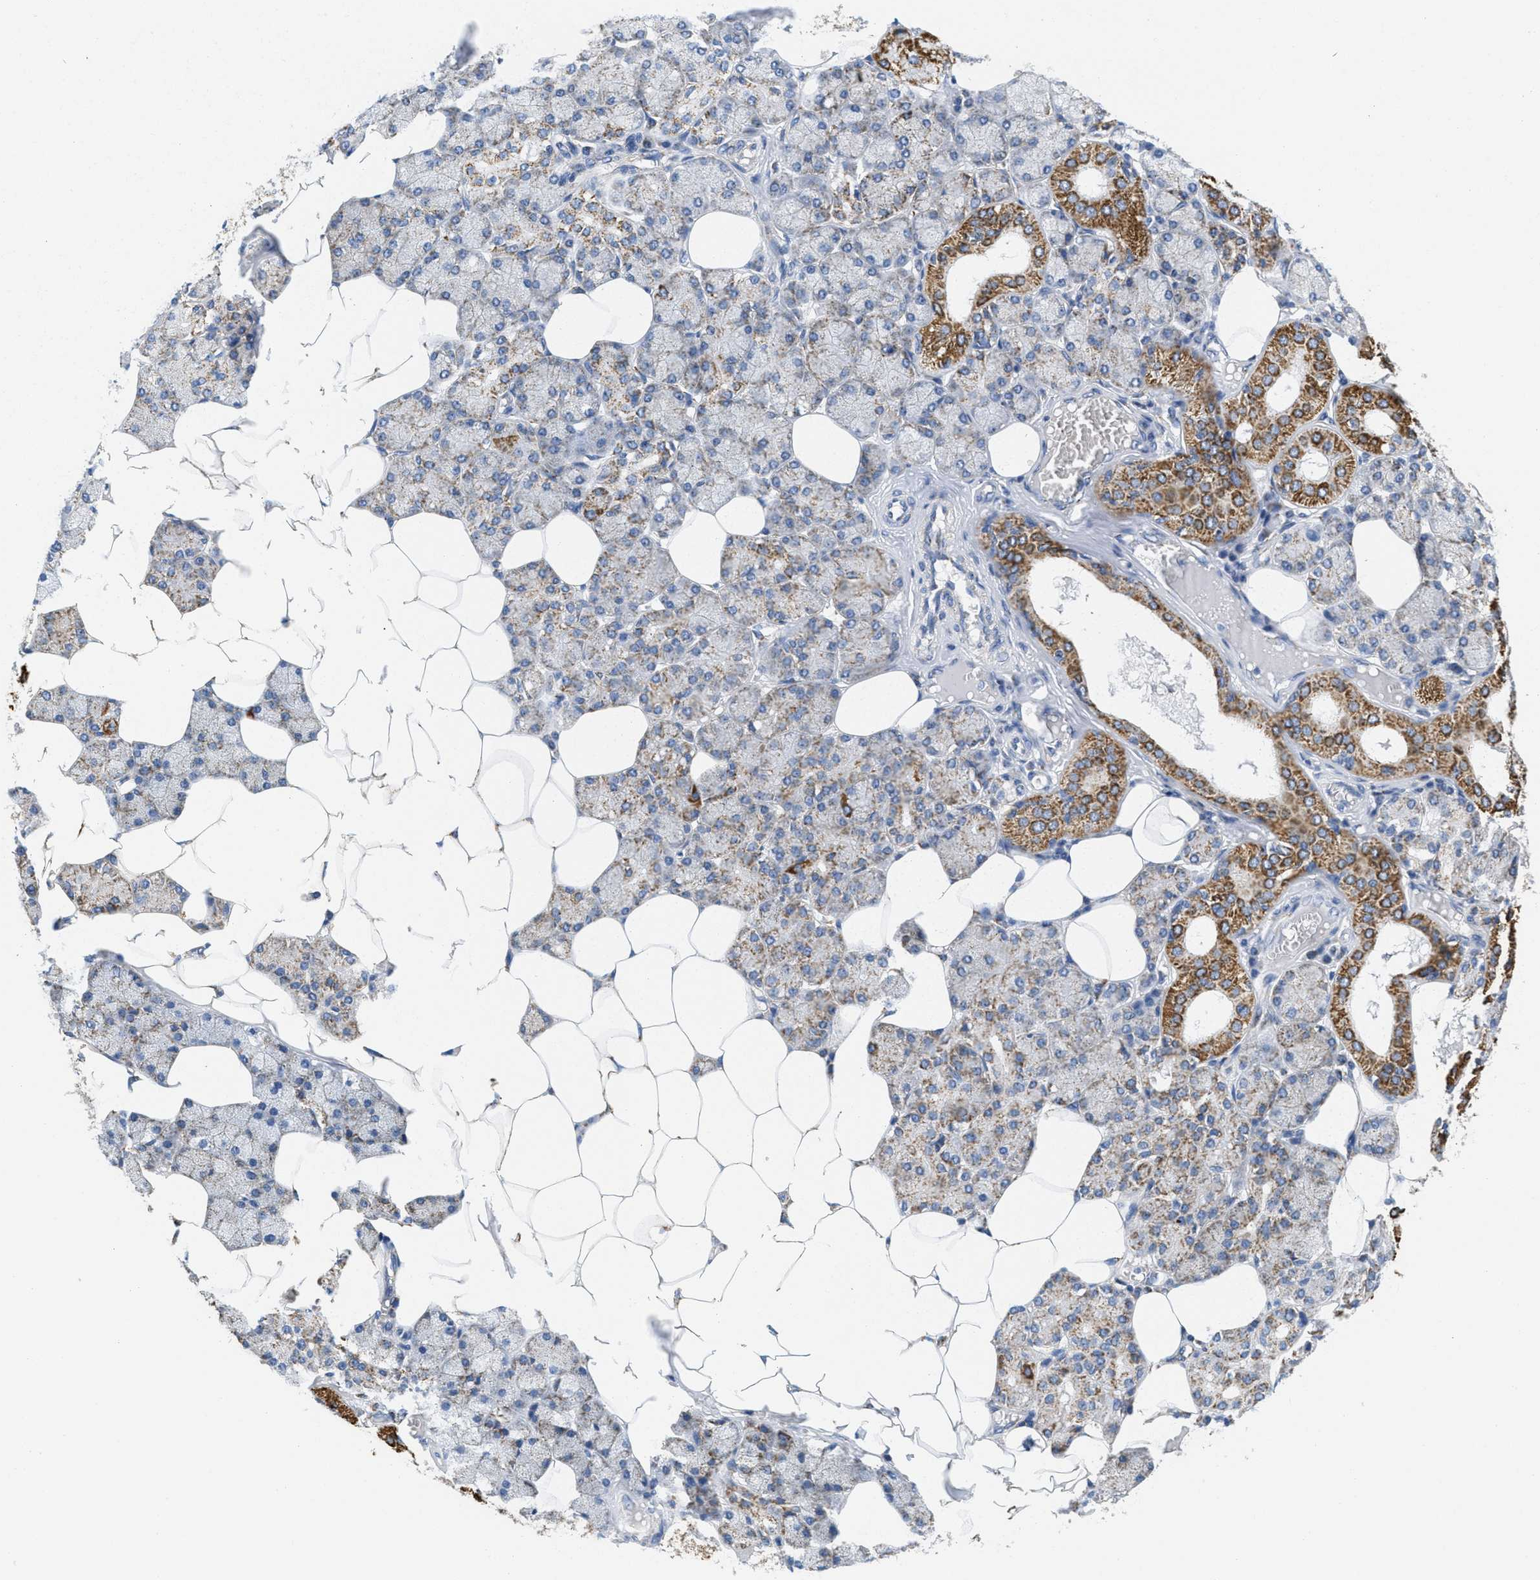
{"staining": {"intensity": "moderate", "quantity": "25%-75%", "location": "cytoplasmic/membranous"}, "tissue": "salivary gland", "cell_type": "Glandular cells", "image_type": "normal", "snomed": [{"axis": "morphology", "description": "Normal tissue, NOS"}, {"axis": "topography", "description": "Salivary gland"}], "caption": "Salivary gland stained with immunohistochemistry (IHC) displays moderate cytoplasmic/membranous positivity in approximately 25%-75% of glandular cells.", "gene": "KCNJ5", "patient": {"sex": "male", "age": 62}}